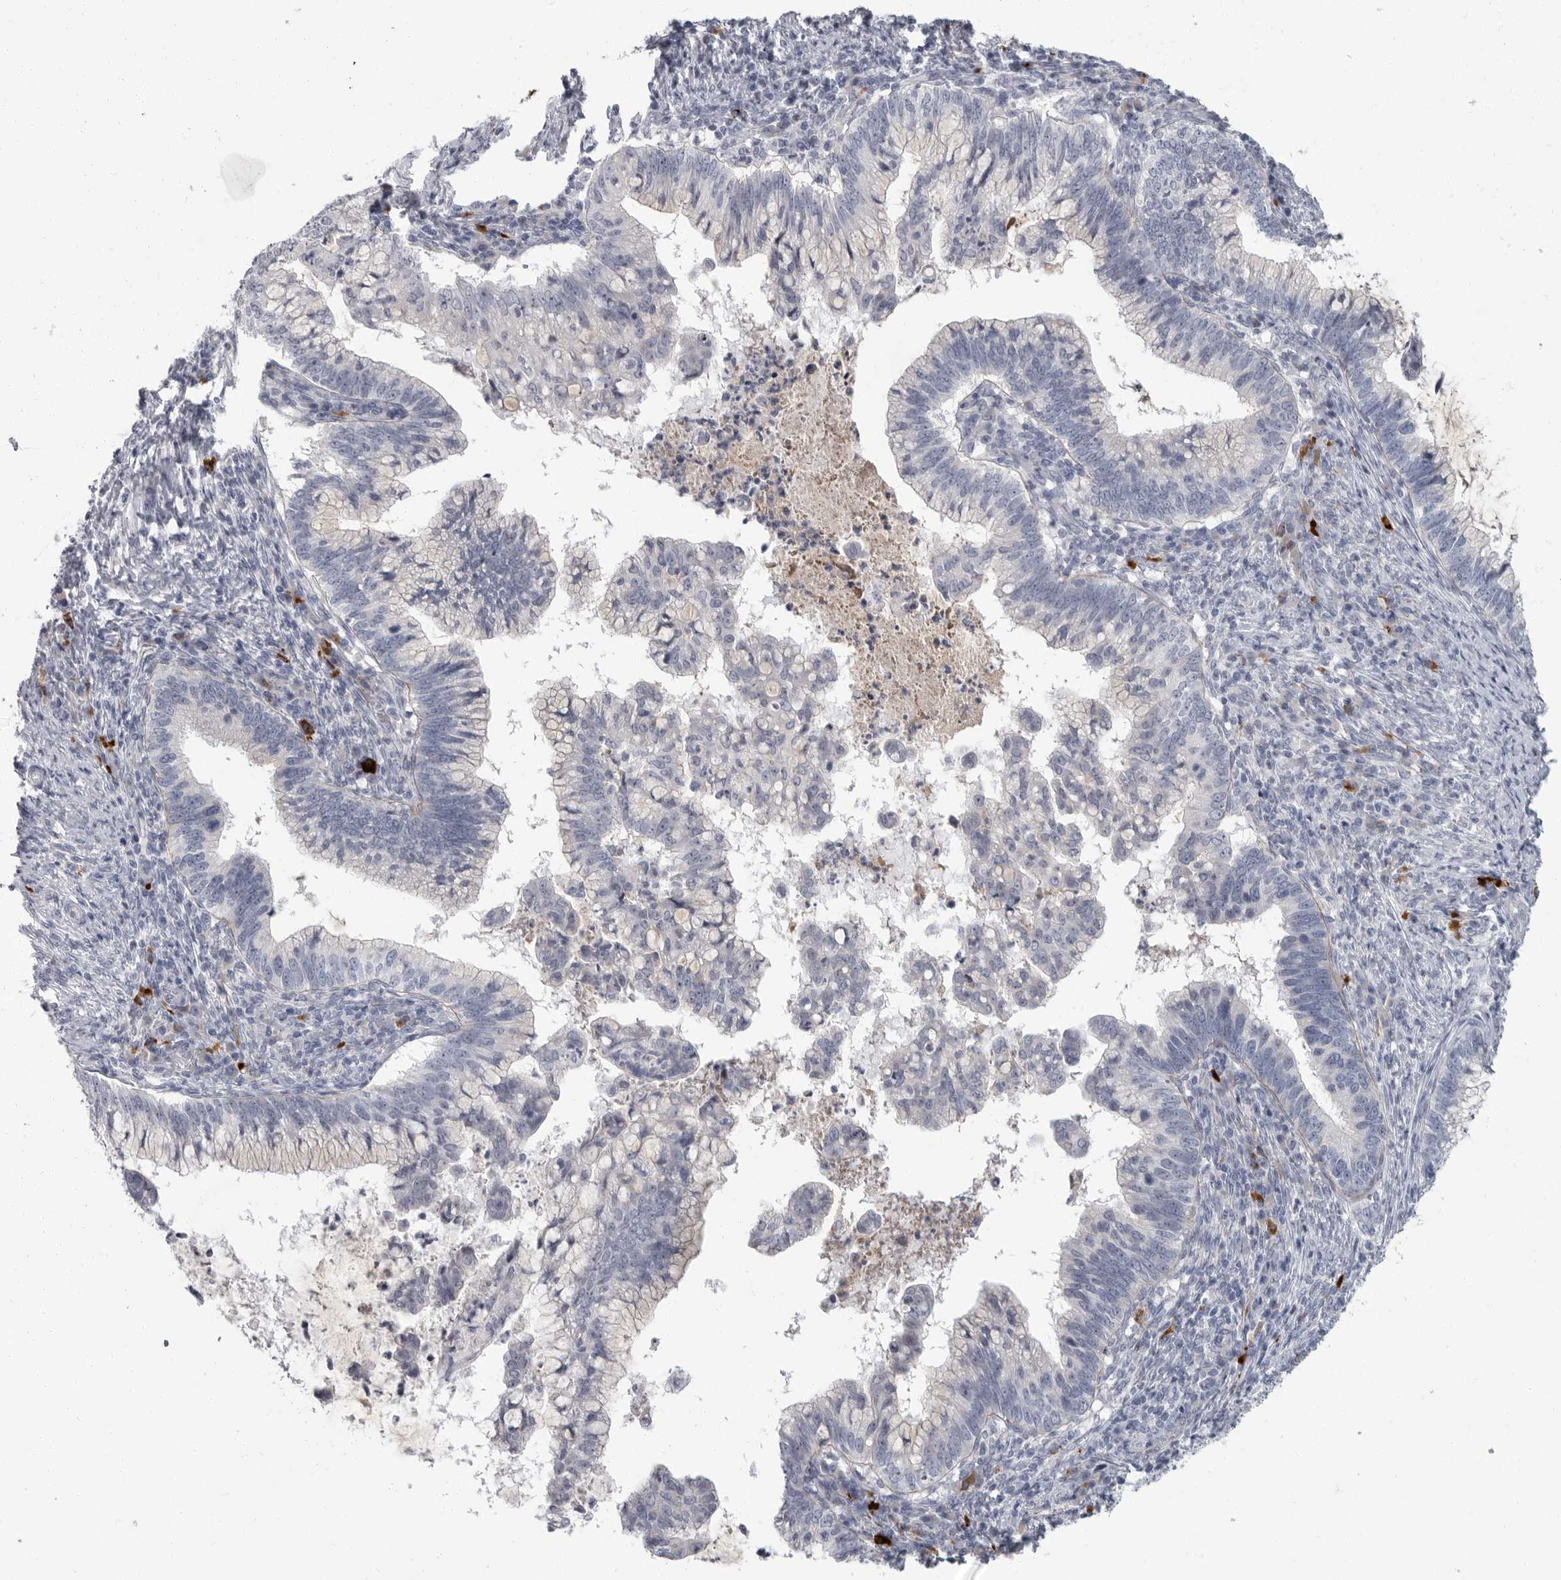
{"staining": {"intensity": "negative", "quantity": "none", "location": "none"}, "tissue": "cervical cancer", "cell_type": "Tumor cells", "image_type": "cancer", "snomed": [{"axis": "morphology", "description": "Adenocarcinoma, NOS"}, {"axis": "topography", "description": "Cervix"}], "caption": "Human cervical adenocarcinoma stained for a protein using immunohistochemistry (IHC) shows no staining in tumor cells.", "gene": "SLC25A39", "patient": {"sex": "female", "age": 36}}